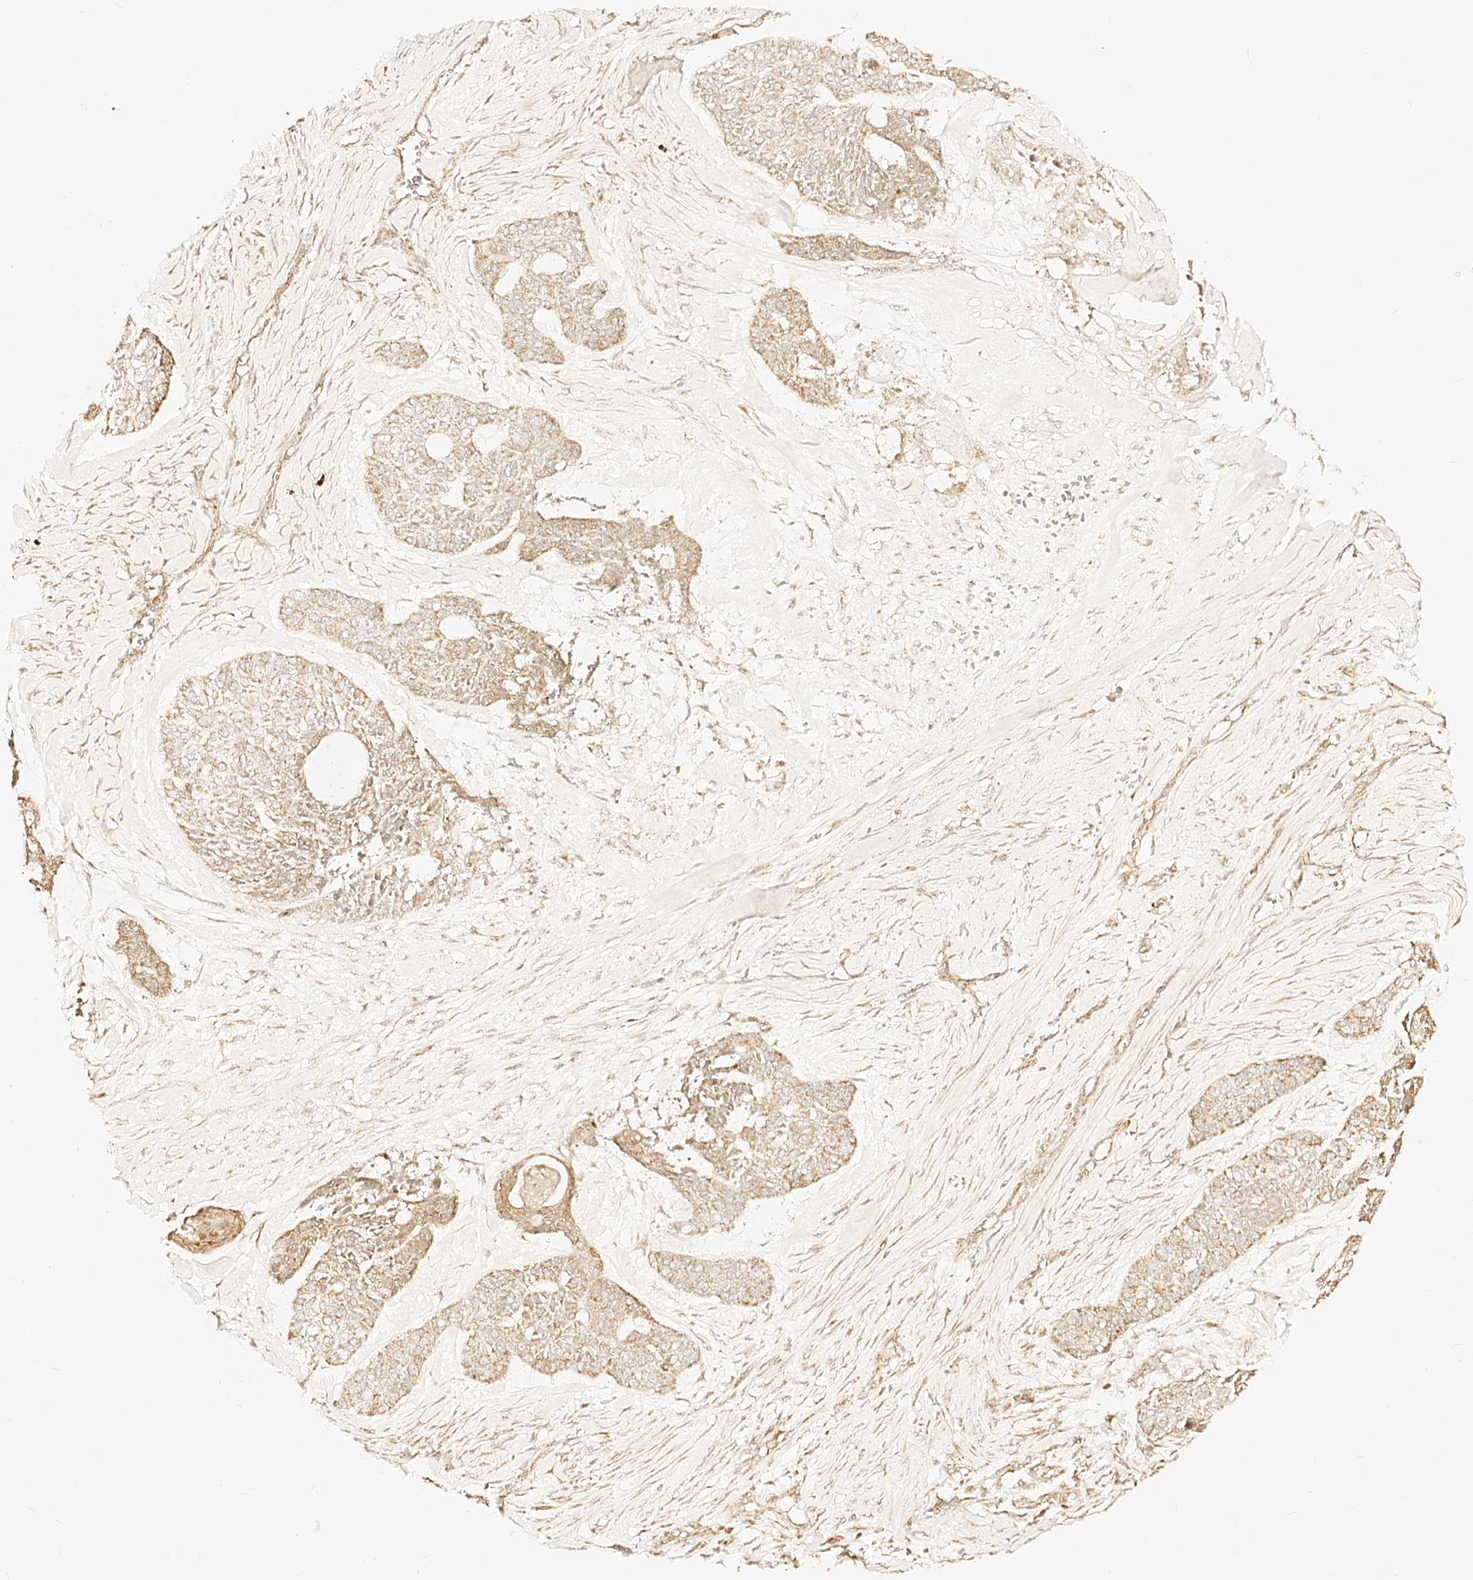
{"staining": {"intensity": "moderate", "quantity": "25%-75%", "location": "cytoplasmic/membranous"}, "tissue": "skin cancer", "cell_type": "Tumor cells", "image_type": "cancer", "snomed": [{"axis": "morphology", "description": "Basal cell carcinoma"}, {"axis": "topography", "description": "Skin"}], "caption": "About 25%-75% of tumor cells in skin basal cell carcinoma exhibit moderate cytoplasmic/membranous protein staining as visualized by brown immunohistochemical staining.", "gene": "MAOB", "patient": {"sex": "female", "age": 64}}